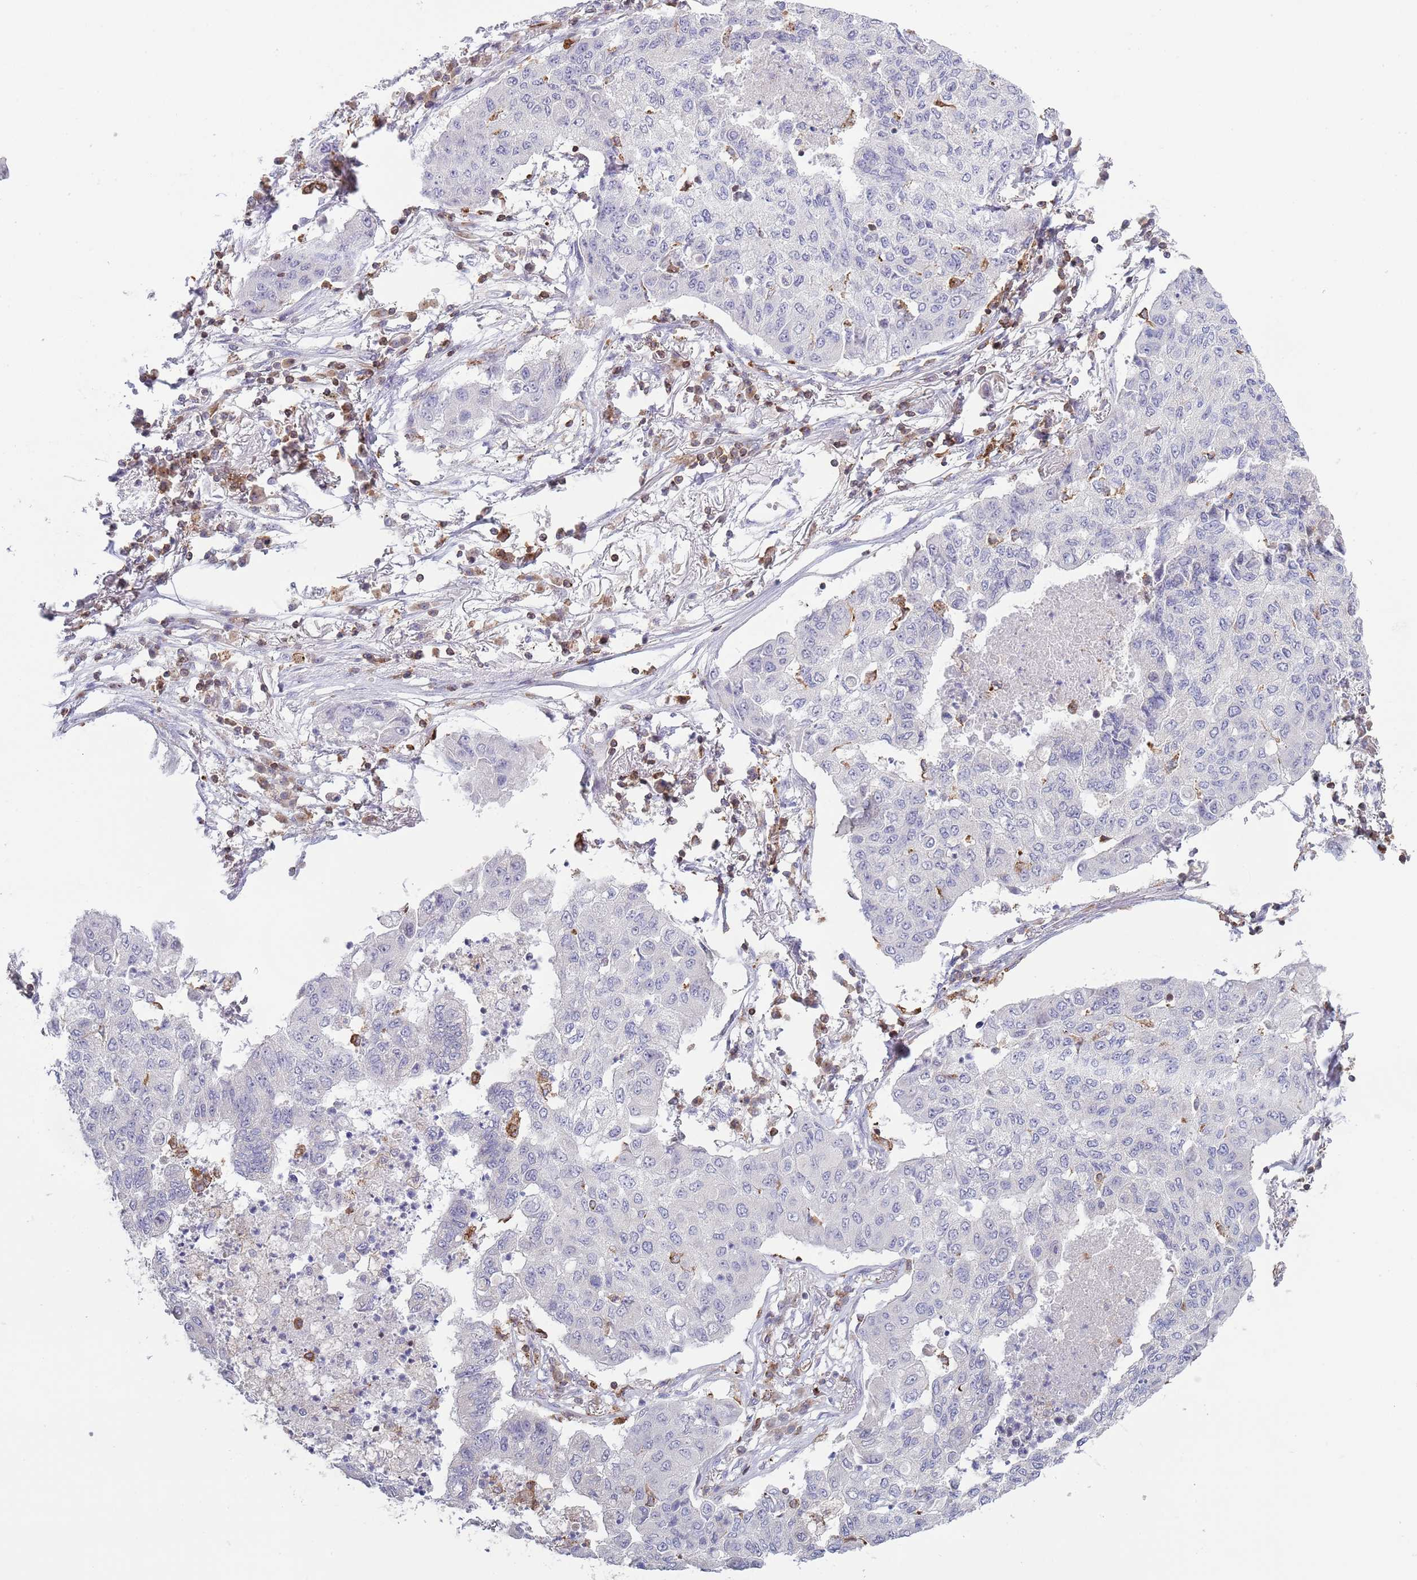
{"staining": {"intensity": "negative", "quantity": "none", "location": "none"}, "tissue": "lung cancer", "cell_type": "Tumor cells", "image_type": "cancer", "snomed": [{"axis": "morphology", "description": "Squamous cell carcinoma, NOS"}, {"axis": "topography", "description": "Lung"}], "caption": "Protein analysis of squamous cell carcinoma (lung) demonstrates no significant staining in tumor cells.", "gene": "LPXN", "patient": {"sex": "male", "age": 74}}